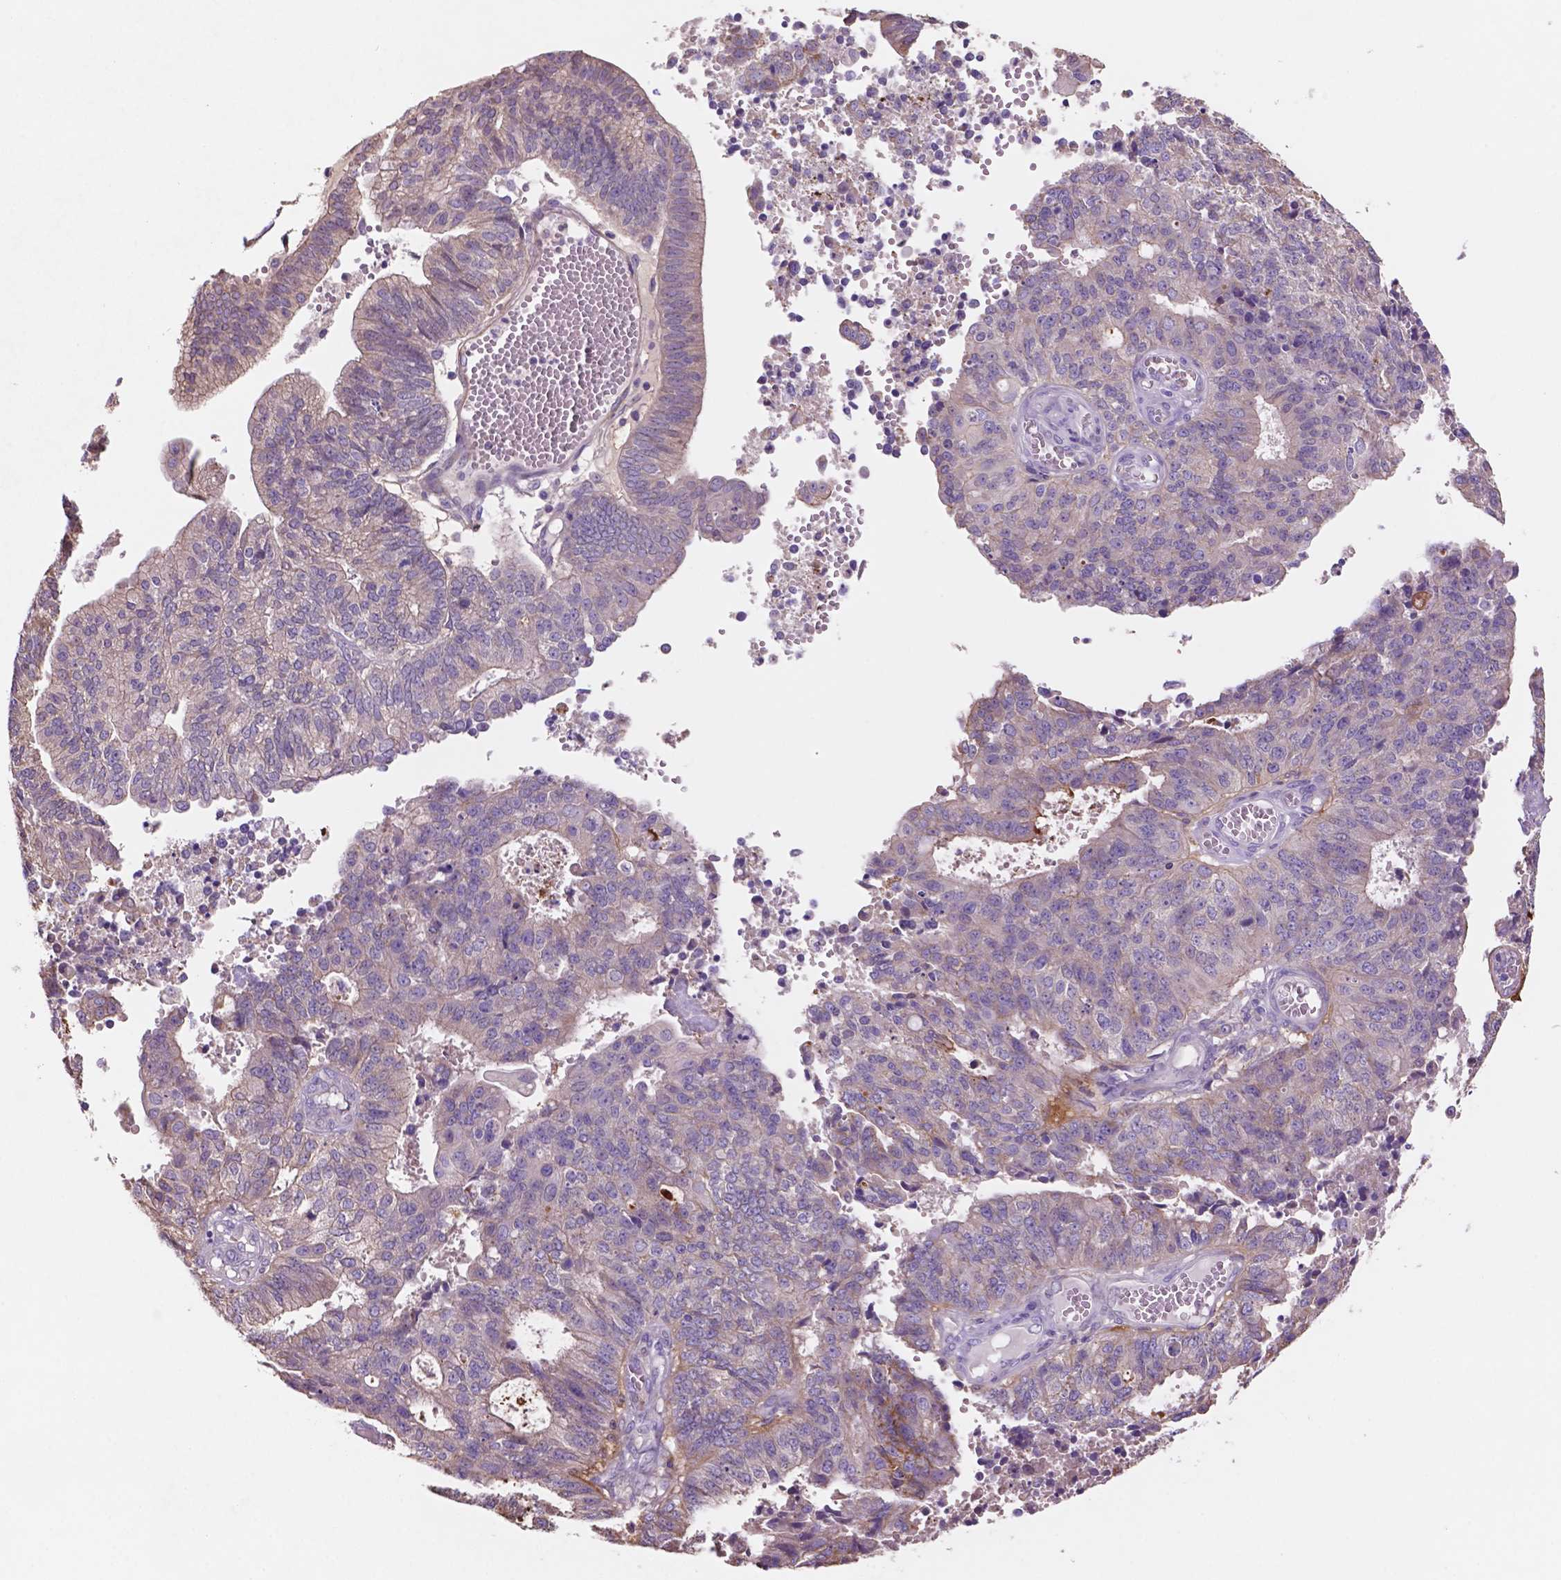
{"staining": {"intensity": "negative", "quantity": "none", "location": "none"}, "tissue": "endometrial cancer", "cell_type": "Tumor cells", "image_type": "cancer", "snomed": [{"axis": "morphology", "description": "Adenocarcinoma, NOS"}, {"axis": "topography", "description": "Endometrium"}], "caption": "Histopathology image shows no protein staining in tumor cells of endometrial adenocarcinoma tissue.", "gene": "MKRN2OS", "patient": {"sex": "female", "age": 82}}